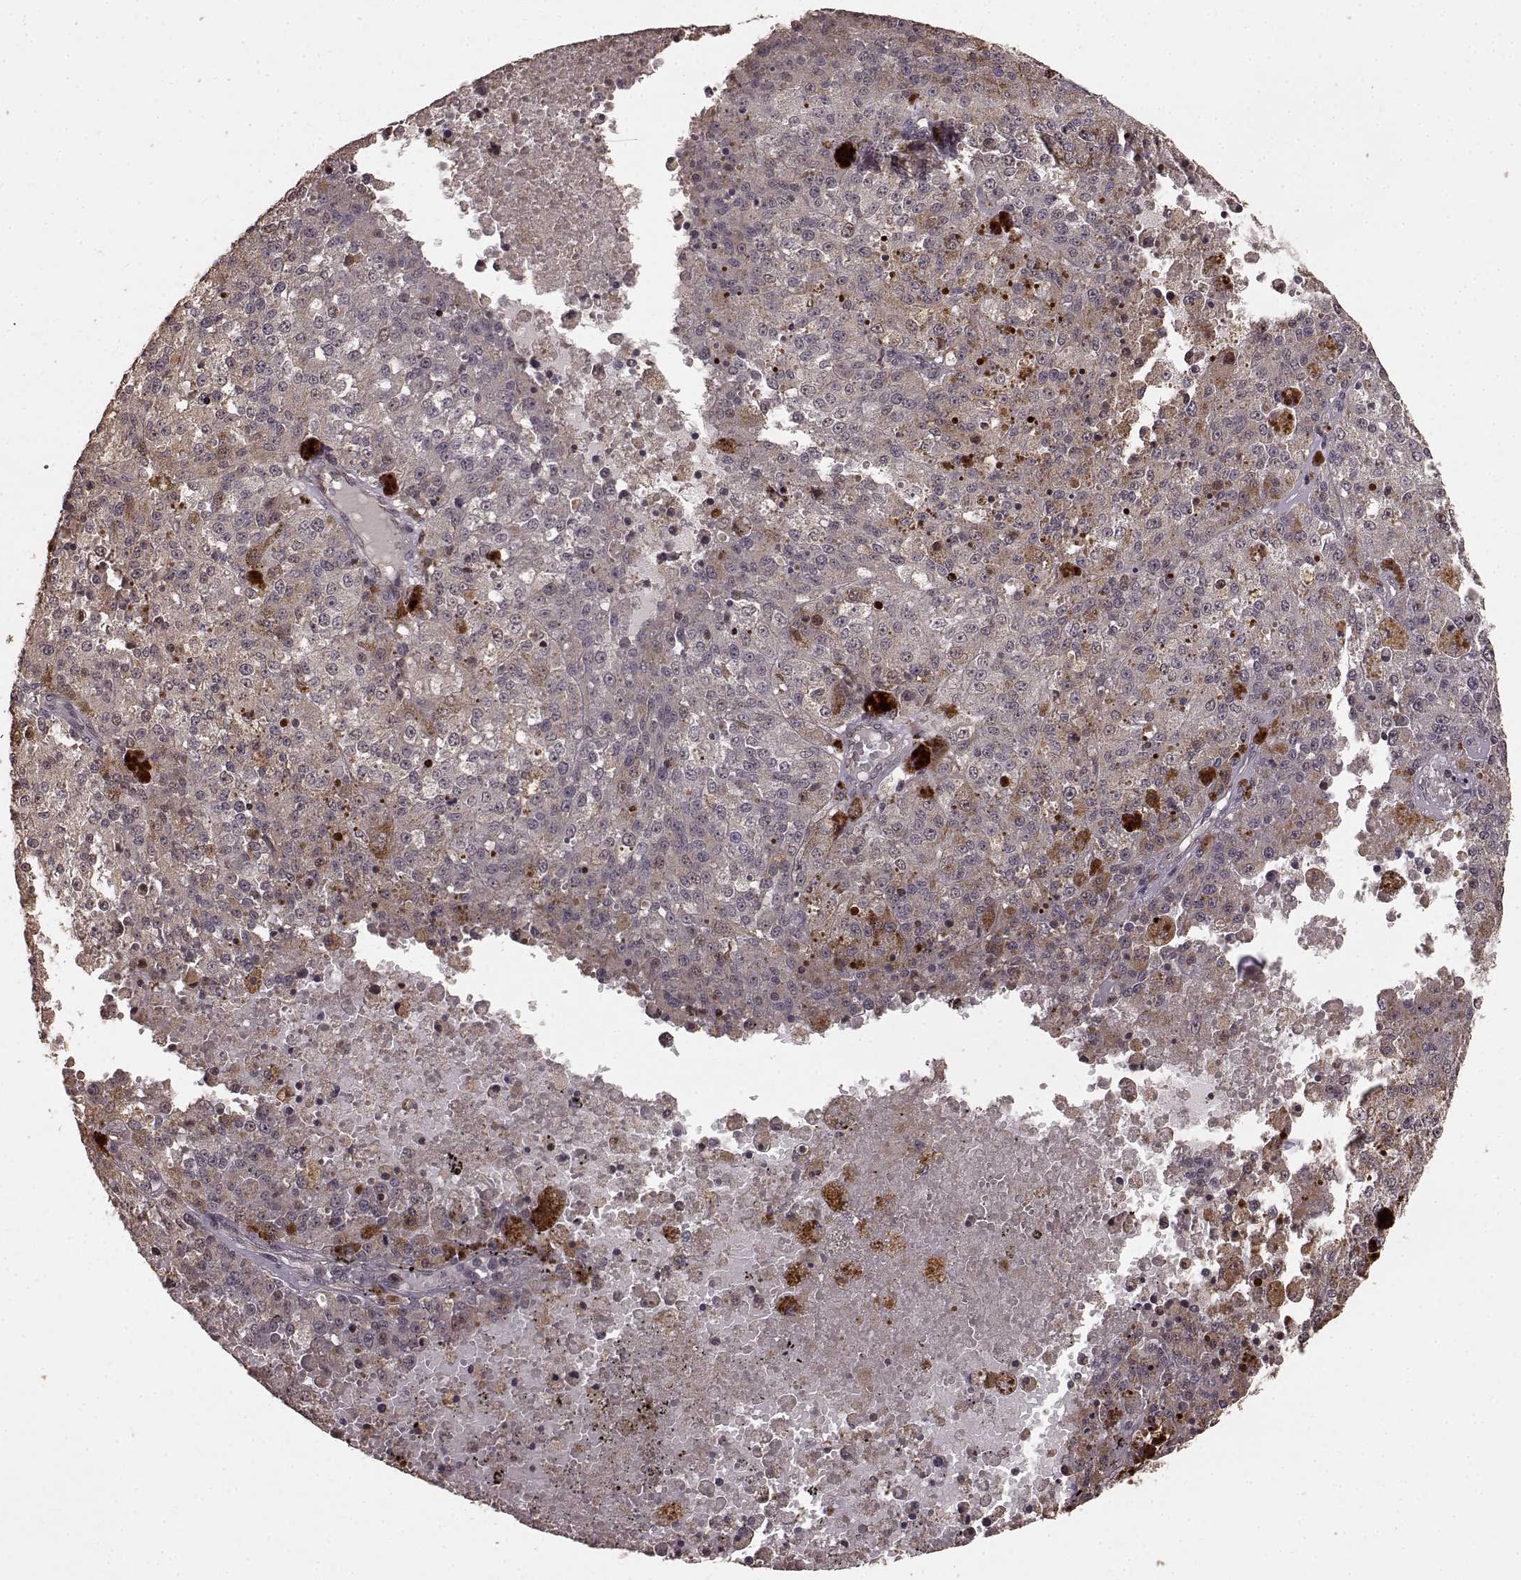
{"staining": {"intensity": "moderate", "quantity": "<25%", "location": "cytoplasmic/membranous"}, "tissue": "melanoma", "cell_type": "Tumor cells", "image_type": "cancer", "snomed": [{"axis": "morphology", "description": "Malignant melanoma, Metastatic site"}, {"axis": "topography", "description": "Lymph node"}], "caption": "Immunohistochemistry (IHC) histopathology image of neoplastic tissue: human malignant melanoma (metastatic site) stained using IHC shows low levels of moderate protein expression localized specifically in the cytoplasmic/membranous of tumor cells, appearing as a cytoplasmic/membranous brown color.", "gene": "USP15", "patient": {"sex": "female", "age": 64}}